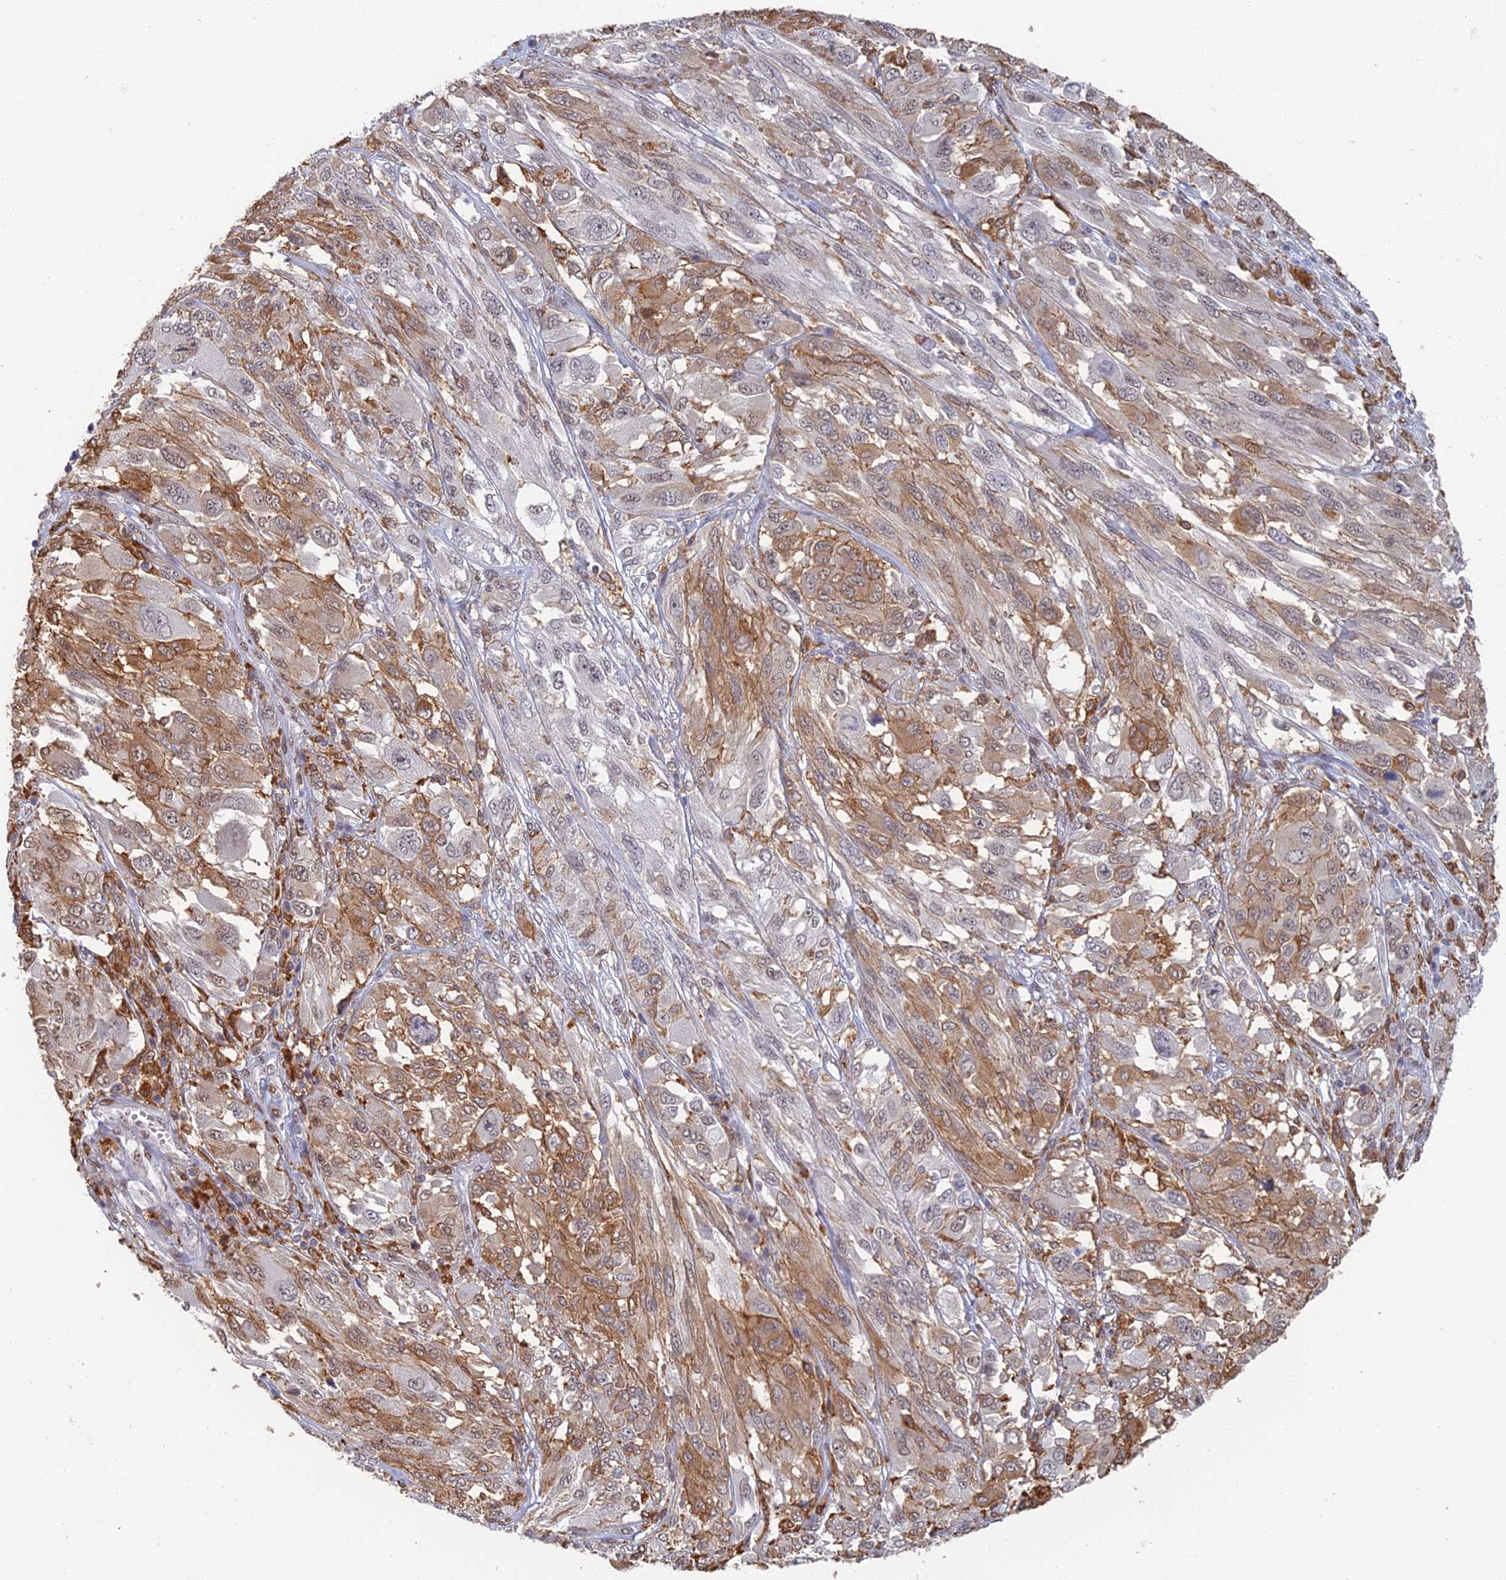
{"staining": {"intensity": "moderate", "quantity": "25%-75%", "location": "cytoplasmic/membranous,nuclear"}, "tissue": "melanoma", "cell_type": "Tumor cells", "image_type": "cancer", "snomed": [{"axis": "morphology", "description": "Malignant melanoma, NOS"}, {"axis": "topography", "description": "Skin"}], "caption": "Moderate cytoplasmic/membranous and nuclear expression for a protein is present in about 25%-75% of tumor cells of malignant melanoma using IHC.", "gene": "GPATCH1", "patient": {"sex": "female", "age": 91}}